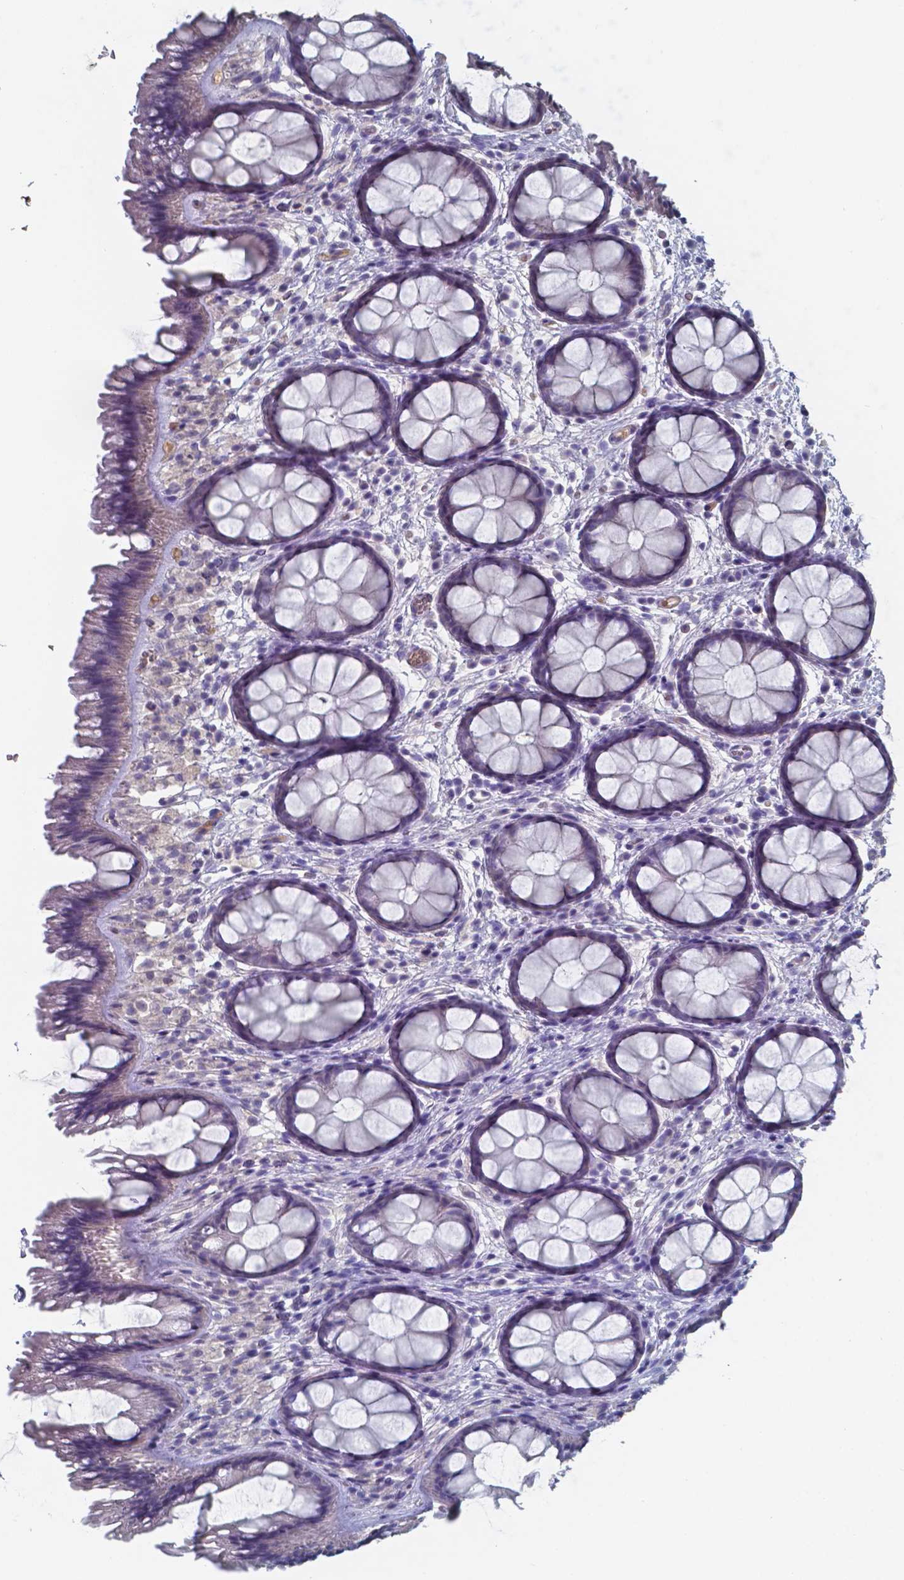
{"staining": {"intensity": "negative", "quantity": "none", "location": "none"}, "tissue": "rectum", "cell_type": "Glandular cells", "image_type": "normal", "snomed": [{"axis": "morphology", "description": "Normal tissue, NOS"}, {"axis": "topography", "description": "Rectum"}], "caption": "IHC of normal human rectum demonstrates no expression in glandular cells.", "gene": "BTBD17", "patient": {"sex": "female", "age": 62}}